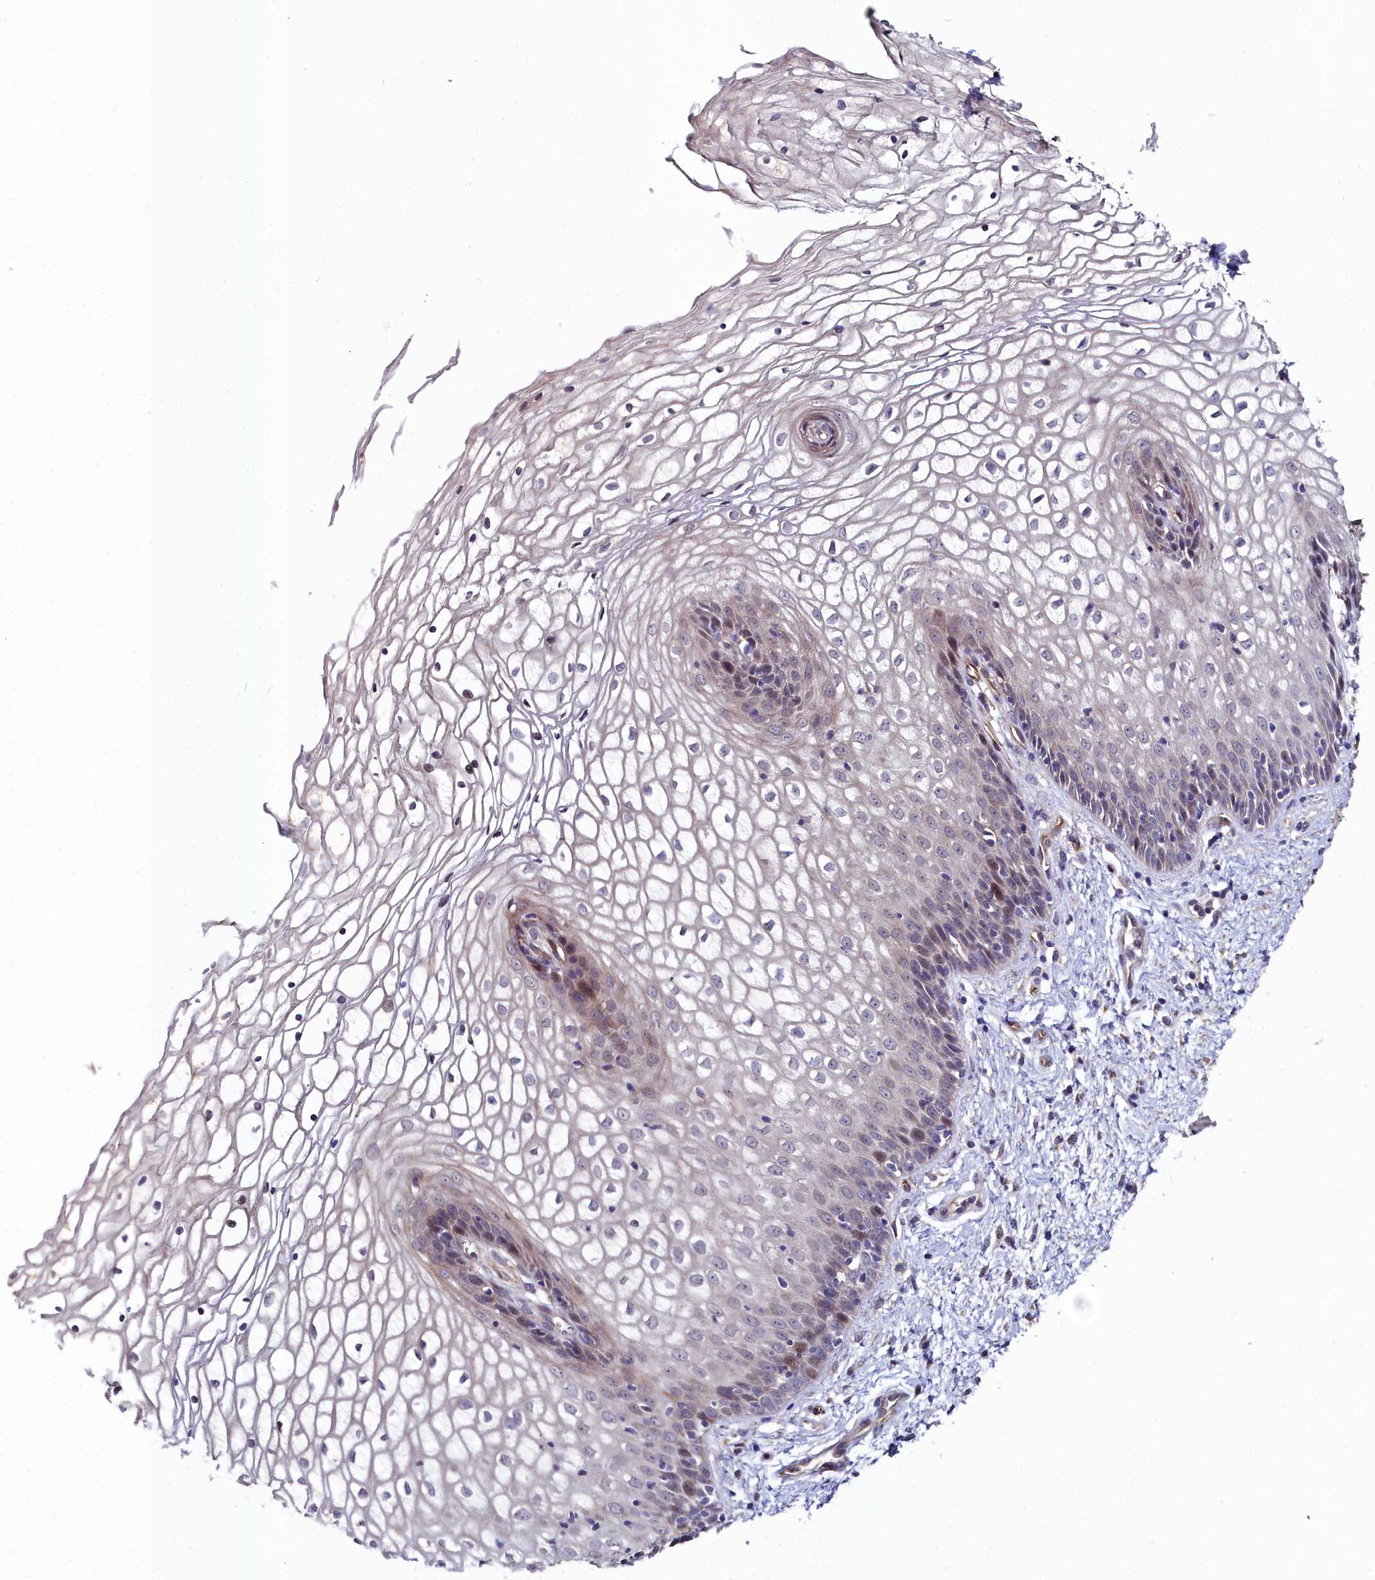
{"staining": {"intensity": "weak", "quantity": "<25%", "location": "cytoplasmic/membranous,nuclear"}, "tissue": "vagina", "cell_type": "Squamous epithelial cells", "image_type": "normal", "snomed": [{"axis": "morphology", "description": "Normal tissue, NOS"}, {"axis": "topography", "description": "Vagina"}], "caption": "Squamous epithelial cells show no significant staining in benign vagina. (DAB immunohistochemistry, high magnification).", "gene": "C4orf19", "patient": {"sex": "female", "age": 34}}